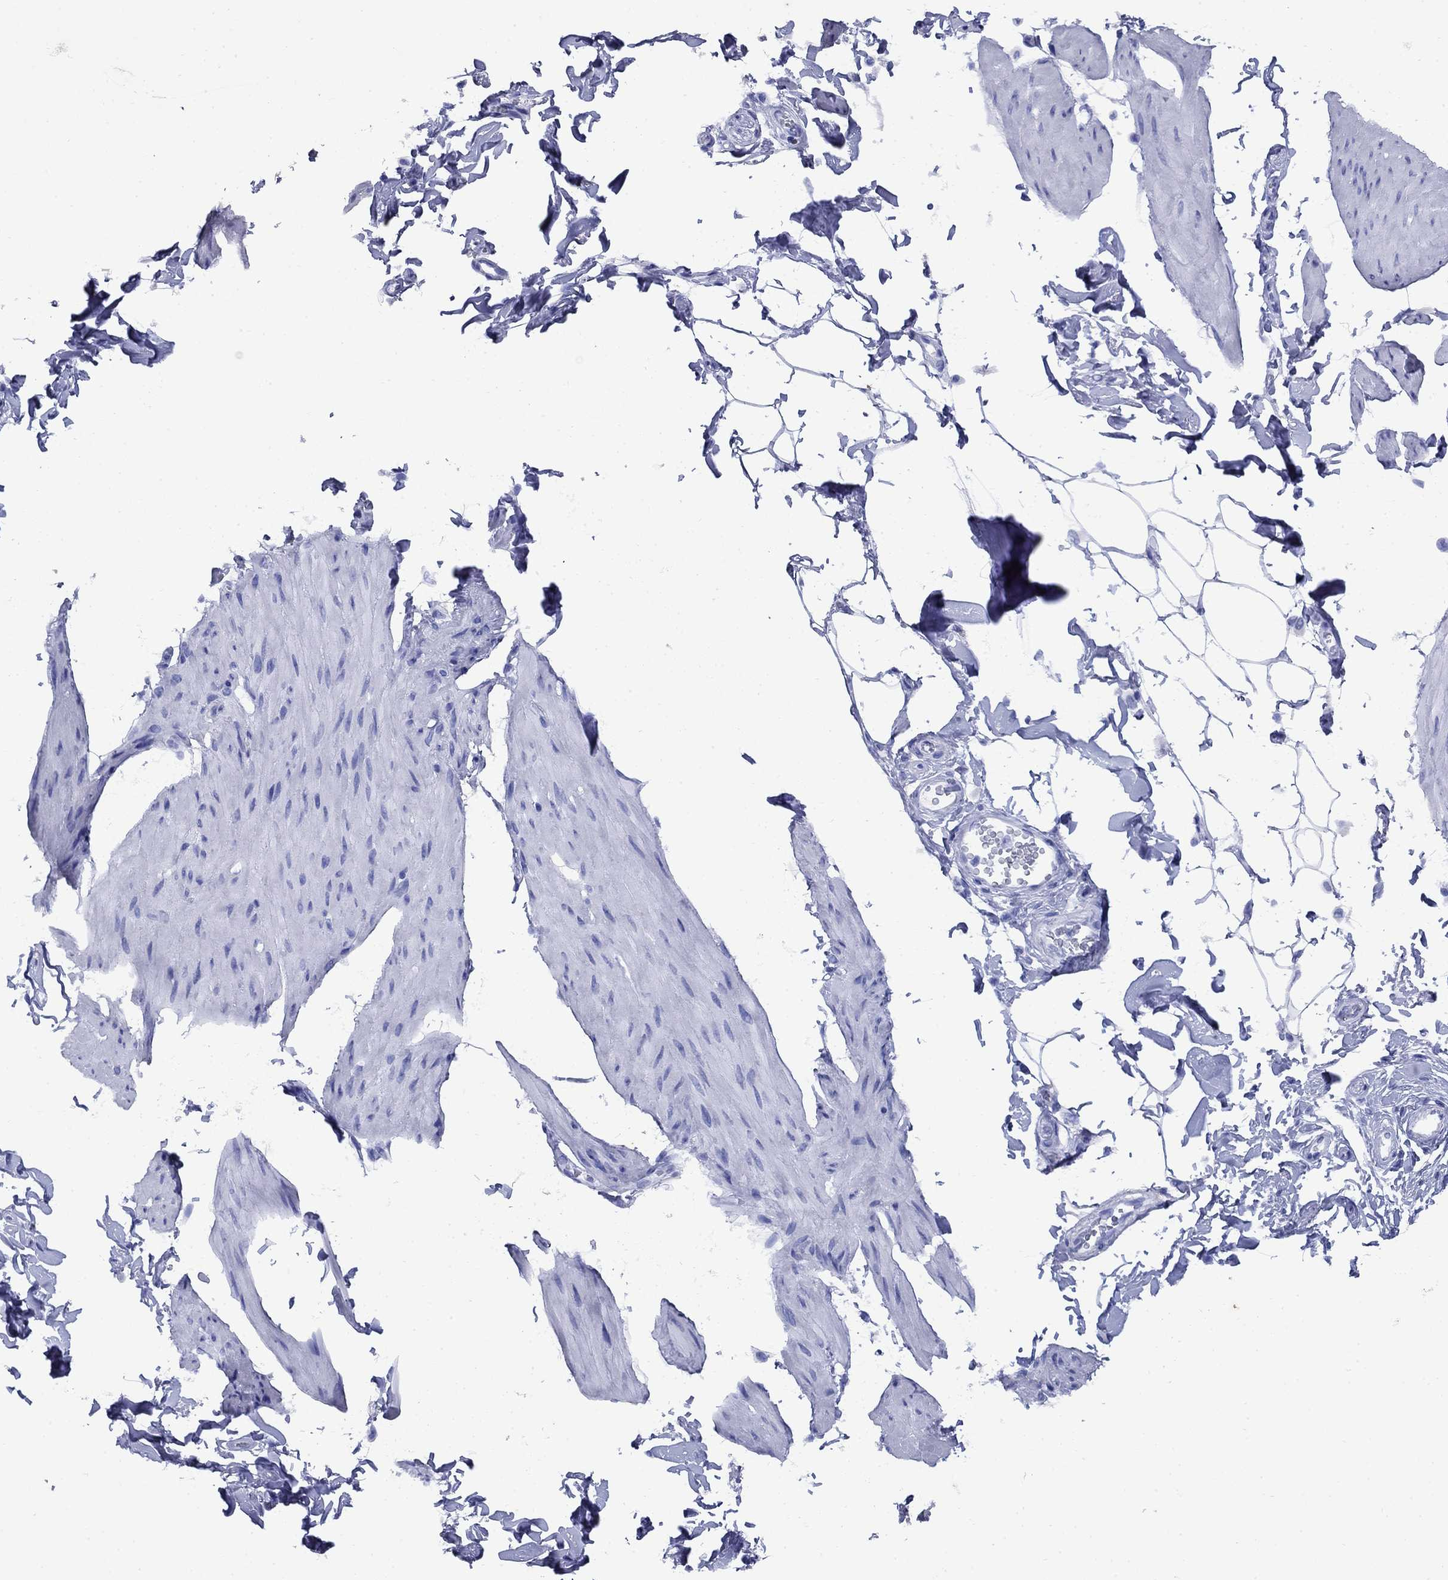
{"staining": {"intensity": "negative", "quantity": "none", "location": "none"}, "tissue": "smooth muscle", "cell_type": "Smooth muscle cells", "image_type": "normal", "snomed": [{"axis": "morphology", "description": "Normal tissue, NOS"}, {"axis": "topography", "description": "Adipose tissue"}, {"axis": "topography", "description": "Smooth muscle"}, {"axis": "topography", "description": "Peripheral nerve tissue"}], "caption": "Immunohistochemistry image of unremarkable smooth muscle: smooth muscle stained with DAB (3,3'-diaminobenzidine) shows no significant protein expression in smooth muscle cells. (IHC, brightfield microscopy, high magnification).", "gene": "CD1A", "patient": {"sex": "male", "age": 83}}